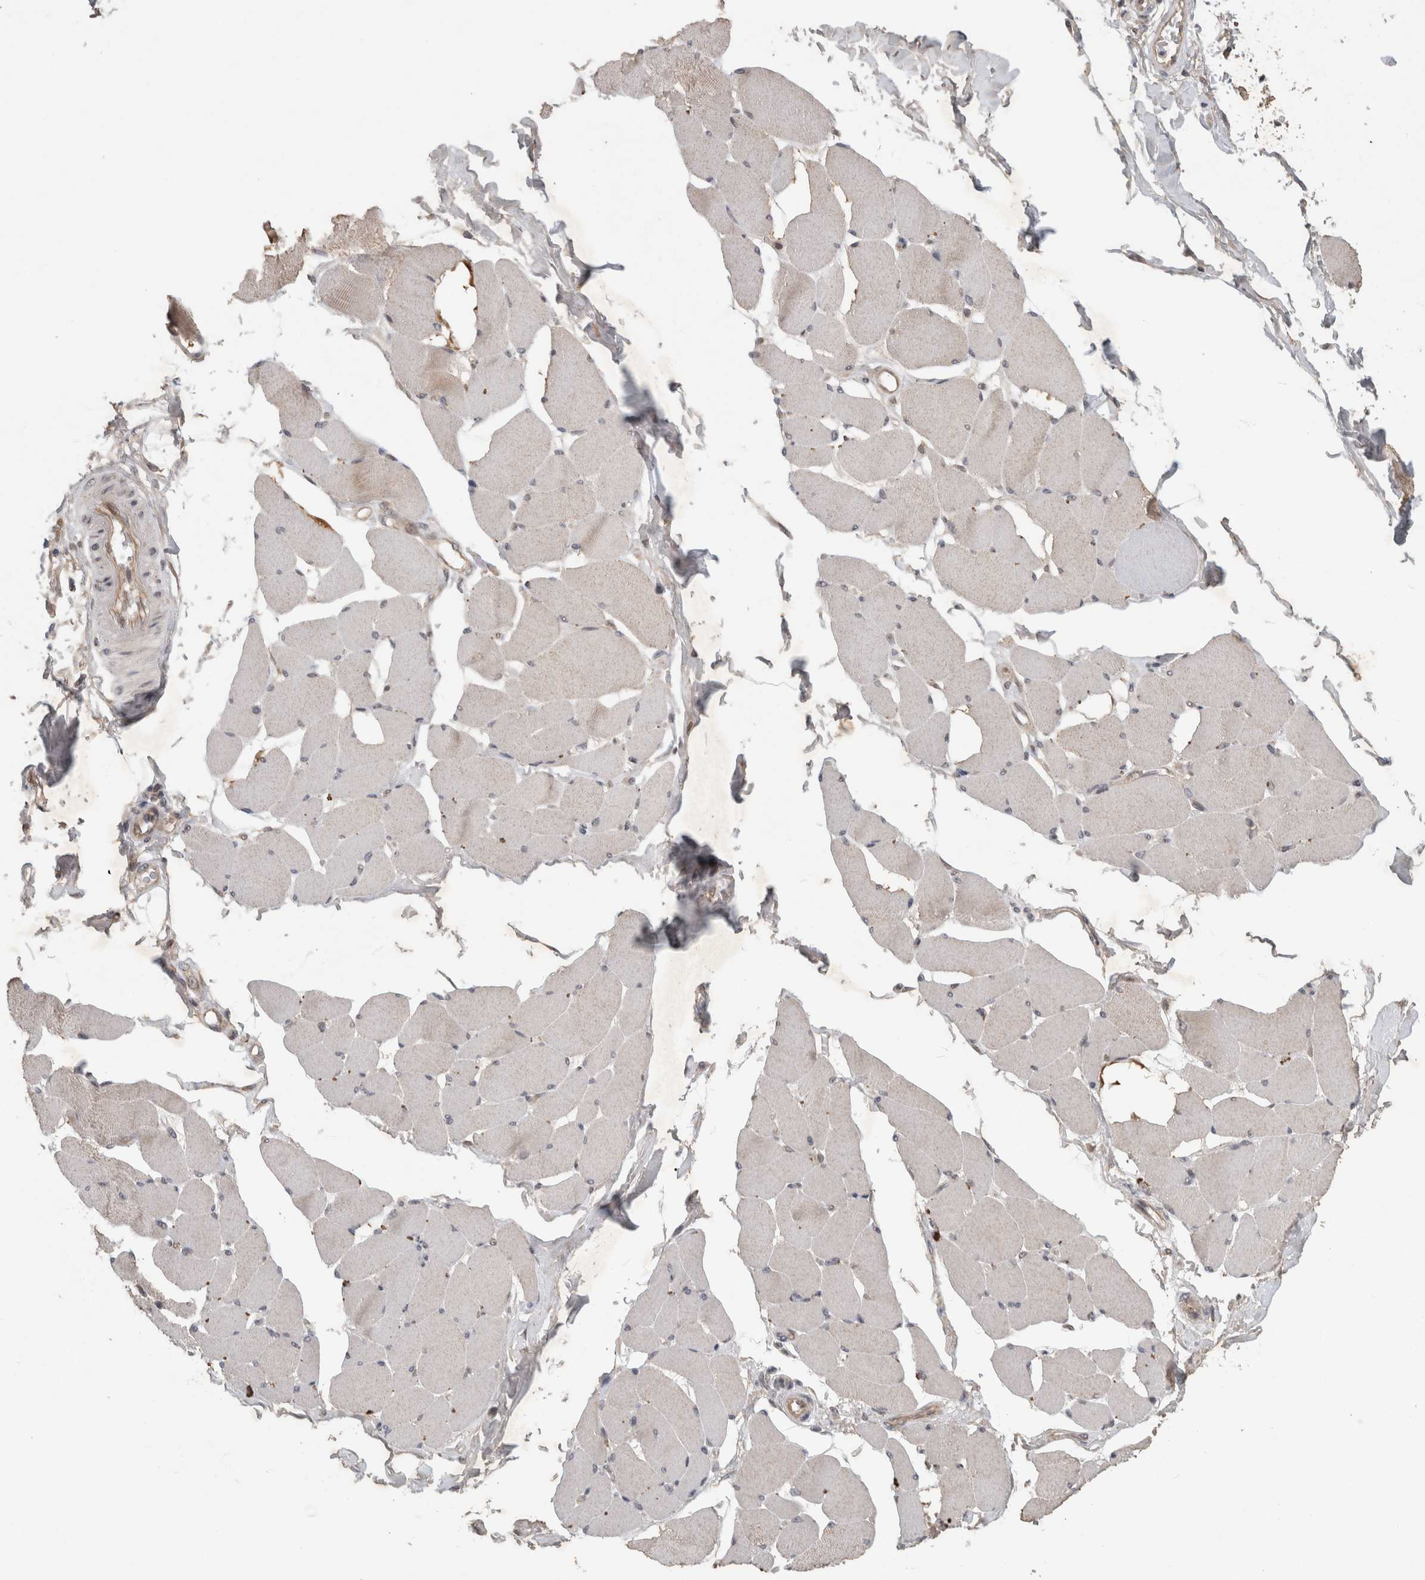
{"staining": {"intensity": "weak", "quantity": "<25%", "location": "cytoplasmic/membranous"}, "tissue": "skeletal muscle", "cell_type": "Myocytes", "image_type": "normal", "snomed": [{"axis": "morphology", "description": "Normal tissue, NOS"}, {"axis": "topography", "description": "Skin"}, {"axis": "topography", "description": "Skeletal muscle"}], "caption": "DAB immunohistochemical staining of benign skeletal muscle exhibits no significant positivity in myocytes. (DAB (3,3'-diaminobenzidine) immunohistochemistry visualized using brightfield microscopy, high magnification).", "gene": "RHPN1", "patient": {"sex": "male", "age": 83}}